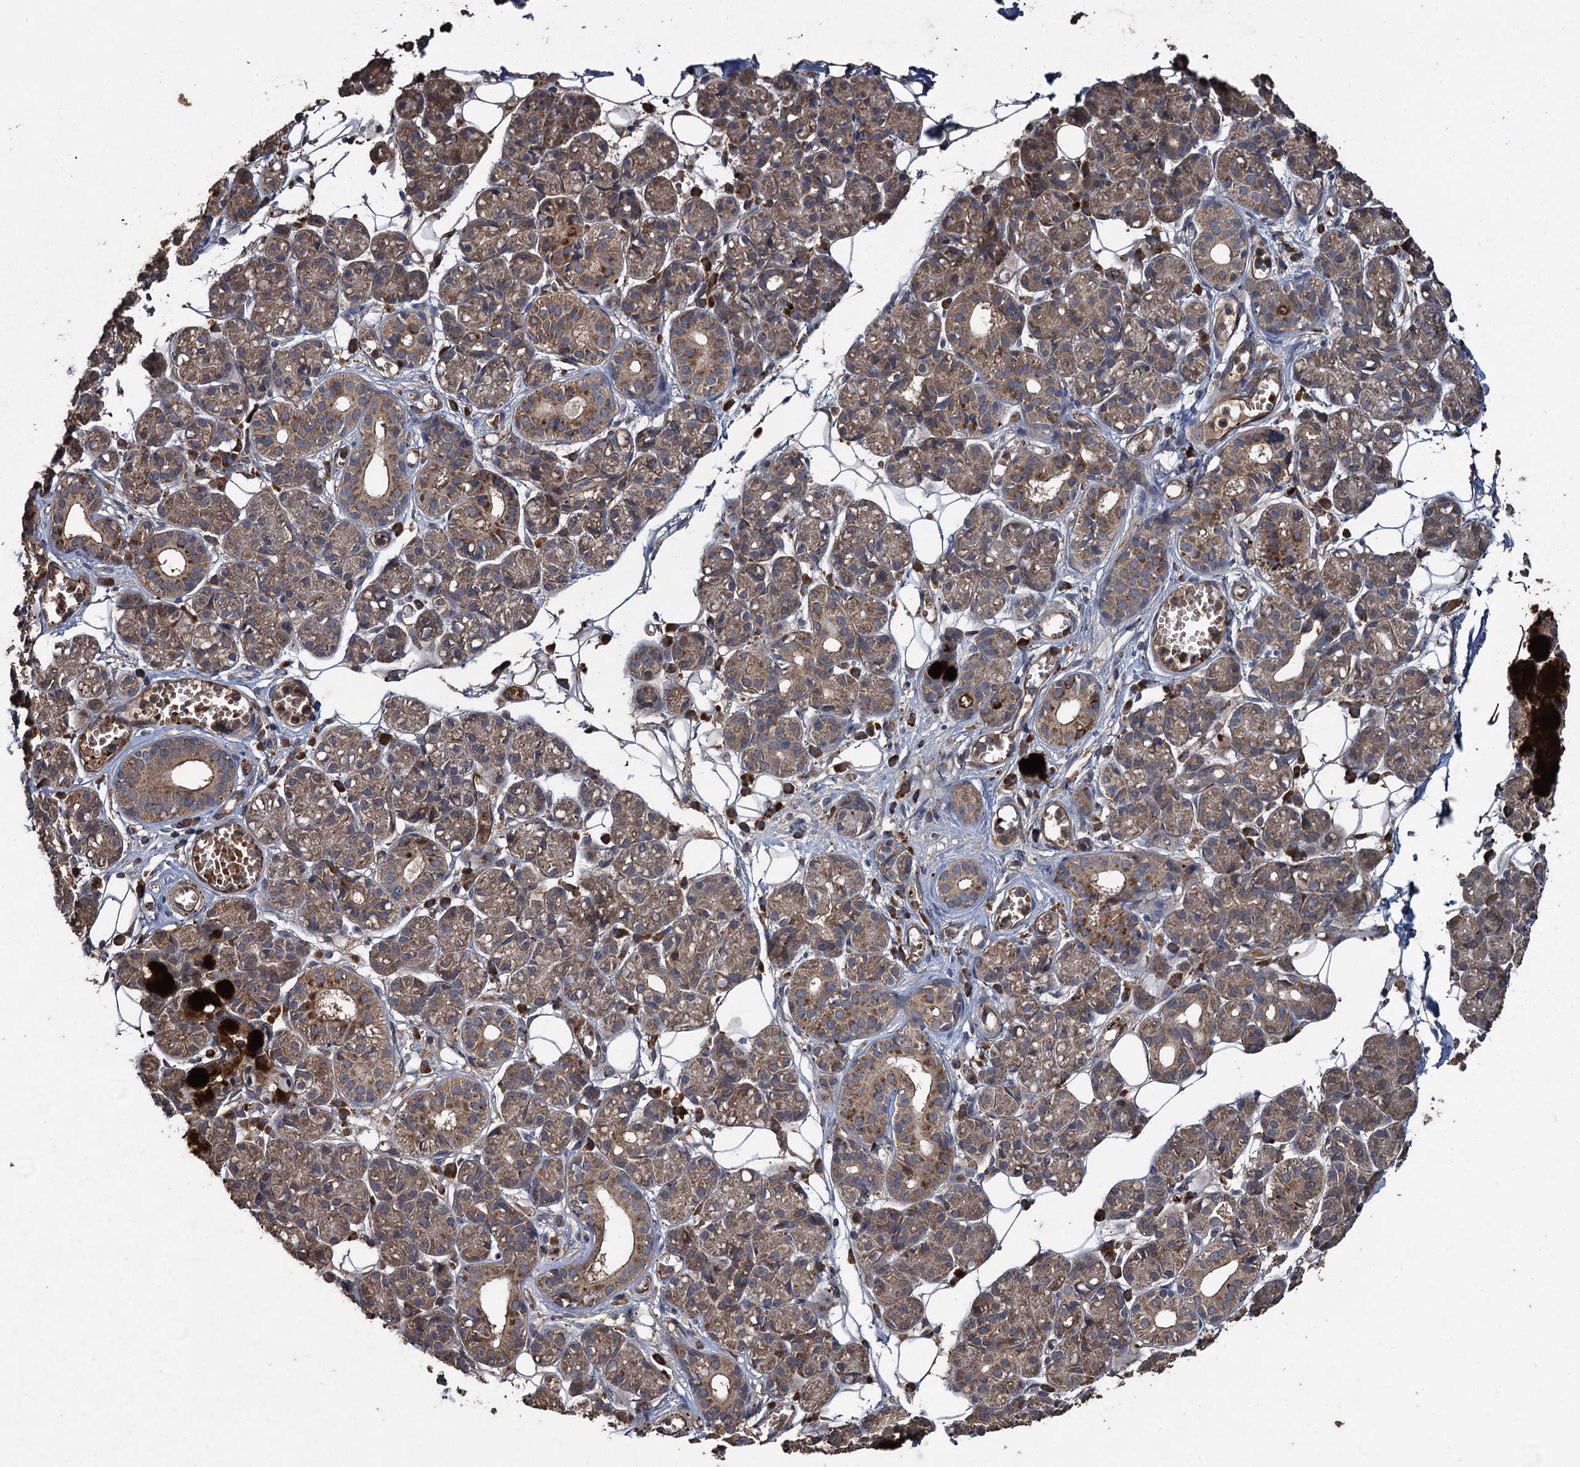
{"staining": {"intensity": "moderate", "quantity": "25%-75%", "location": "cytoplasmic/membranous"}, "tissue": "salivary gland", "cell_type": "Glandular cells", "image_type": "normal", "snomed": [{"axis": "morphology", "description": "Normal tissue, NOS"}, {"axis": "topography", "description": "Salivary gland"}], "caption": "Immunohistochemistry (DAB) staining of unremarkable human salivary gland shows moderate cytoplasmic/membranous protein staining in about 25%-75% of glandular cells. (DAB = brown stain, brightfield microscopy at high magnification).", "gene": "TXNDC11", "patient": {"sex": "male", "age": 63}}